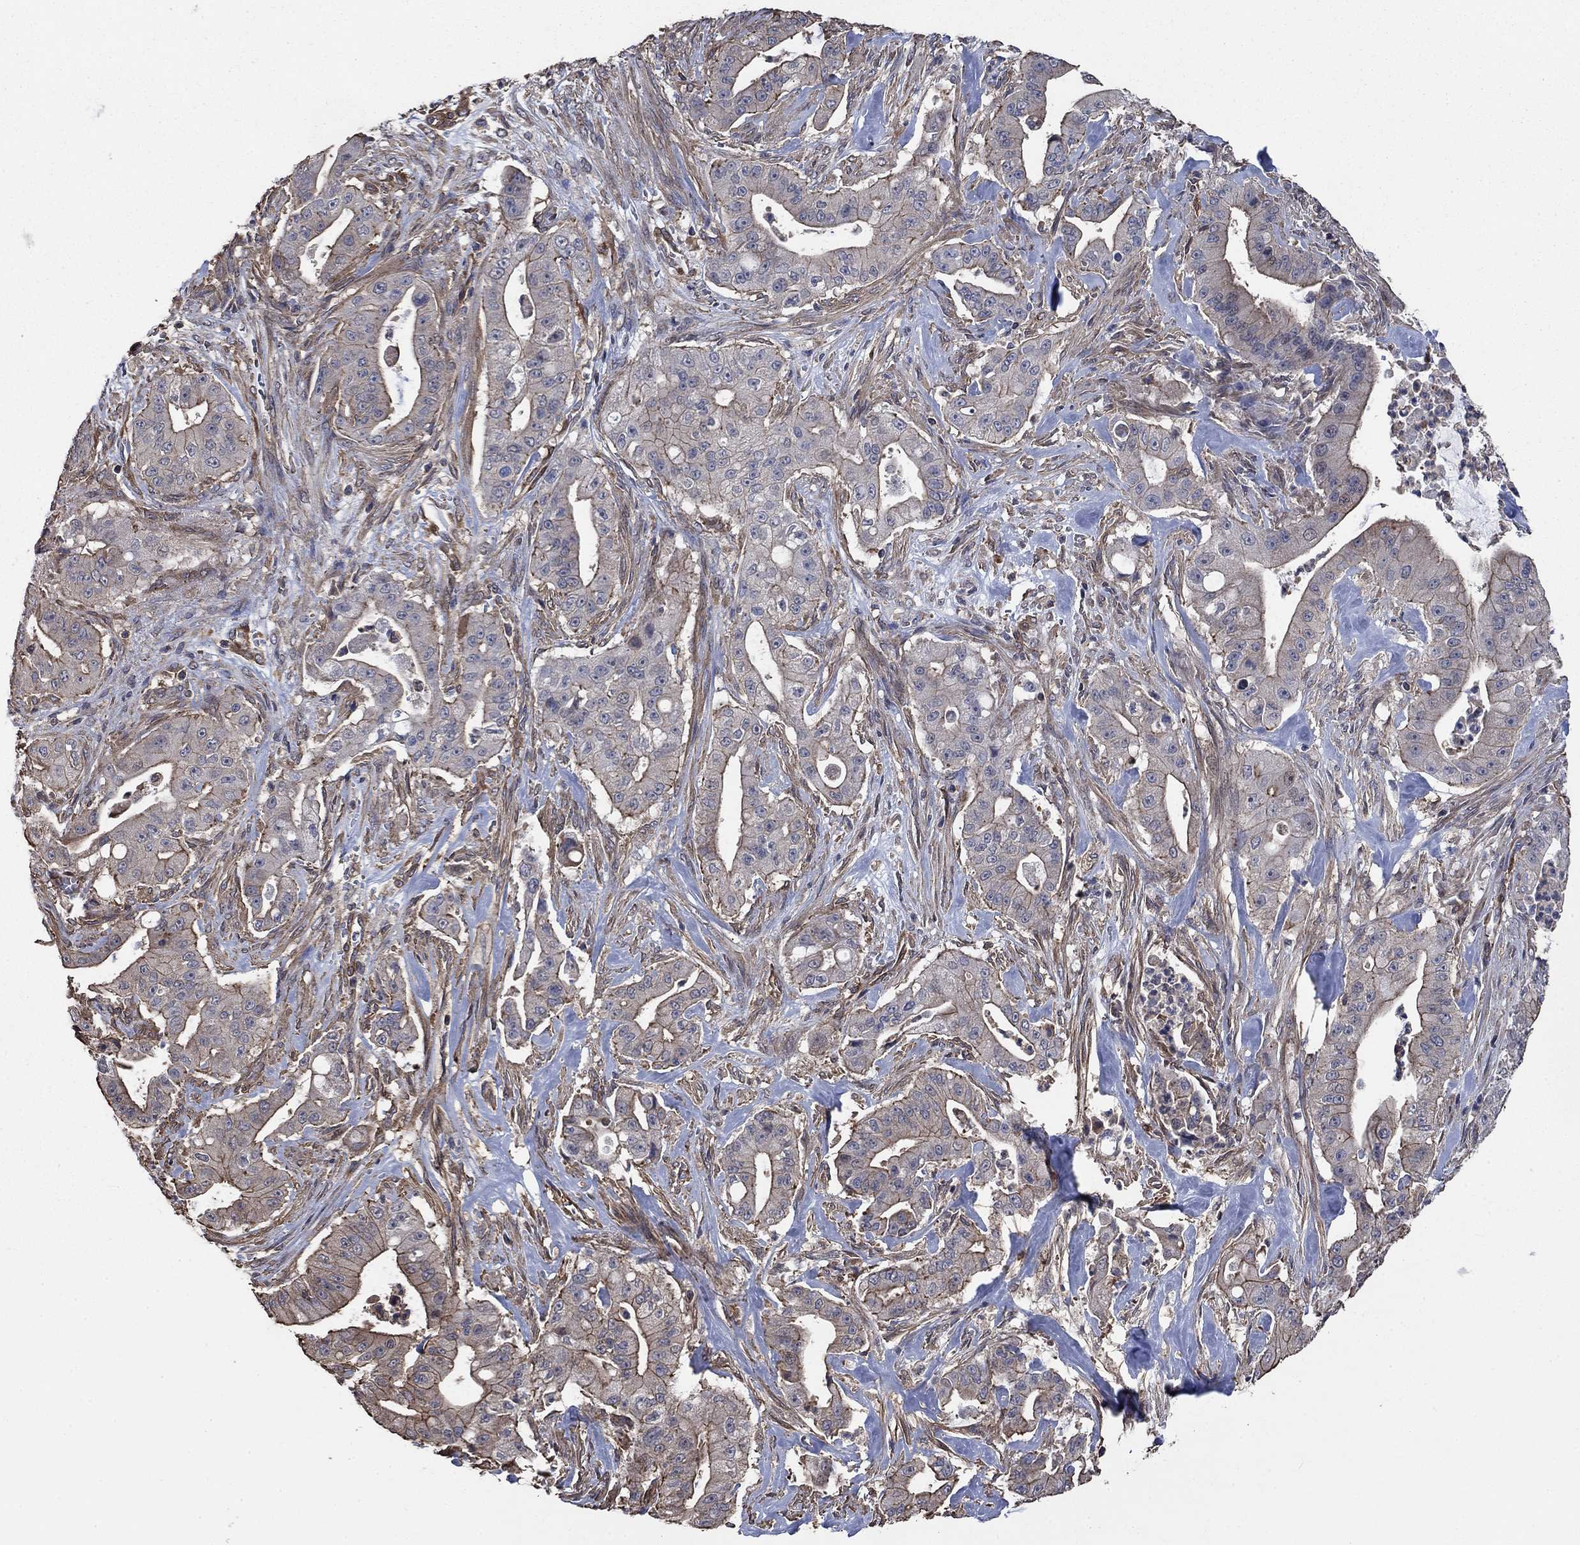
{"staining": {"intensity": "moderate", "quantity": "<25%", "location": "cytoplasmic/membranous"}, "tissue": "pancreatic cancer", "cell_type": "Tumor cells", "image_type": "cancer", "snomed": [{"axis": "morphology", "description": "Normal tissue, NOS"}, {"axis": "morphology", "description": "Inflammation, NOS"}, {"axis": "morphology", "description": "Adenocarcinoma, NOS"}, {"axis": "topography", "description": "Pancreas"}], "caption": "High-power microscopy captured an IHC photomicrograph of pancreatic cancer, revealing moderate cytoplasmic/membranous positivity in approximately <25% of tumor cells.", "gene": "PDE3A", "patient": {"sex": "male", "age": 57}}